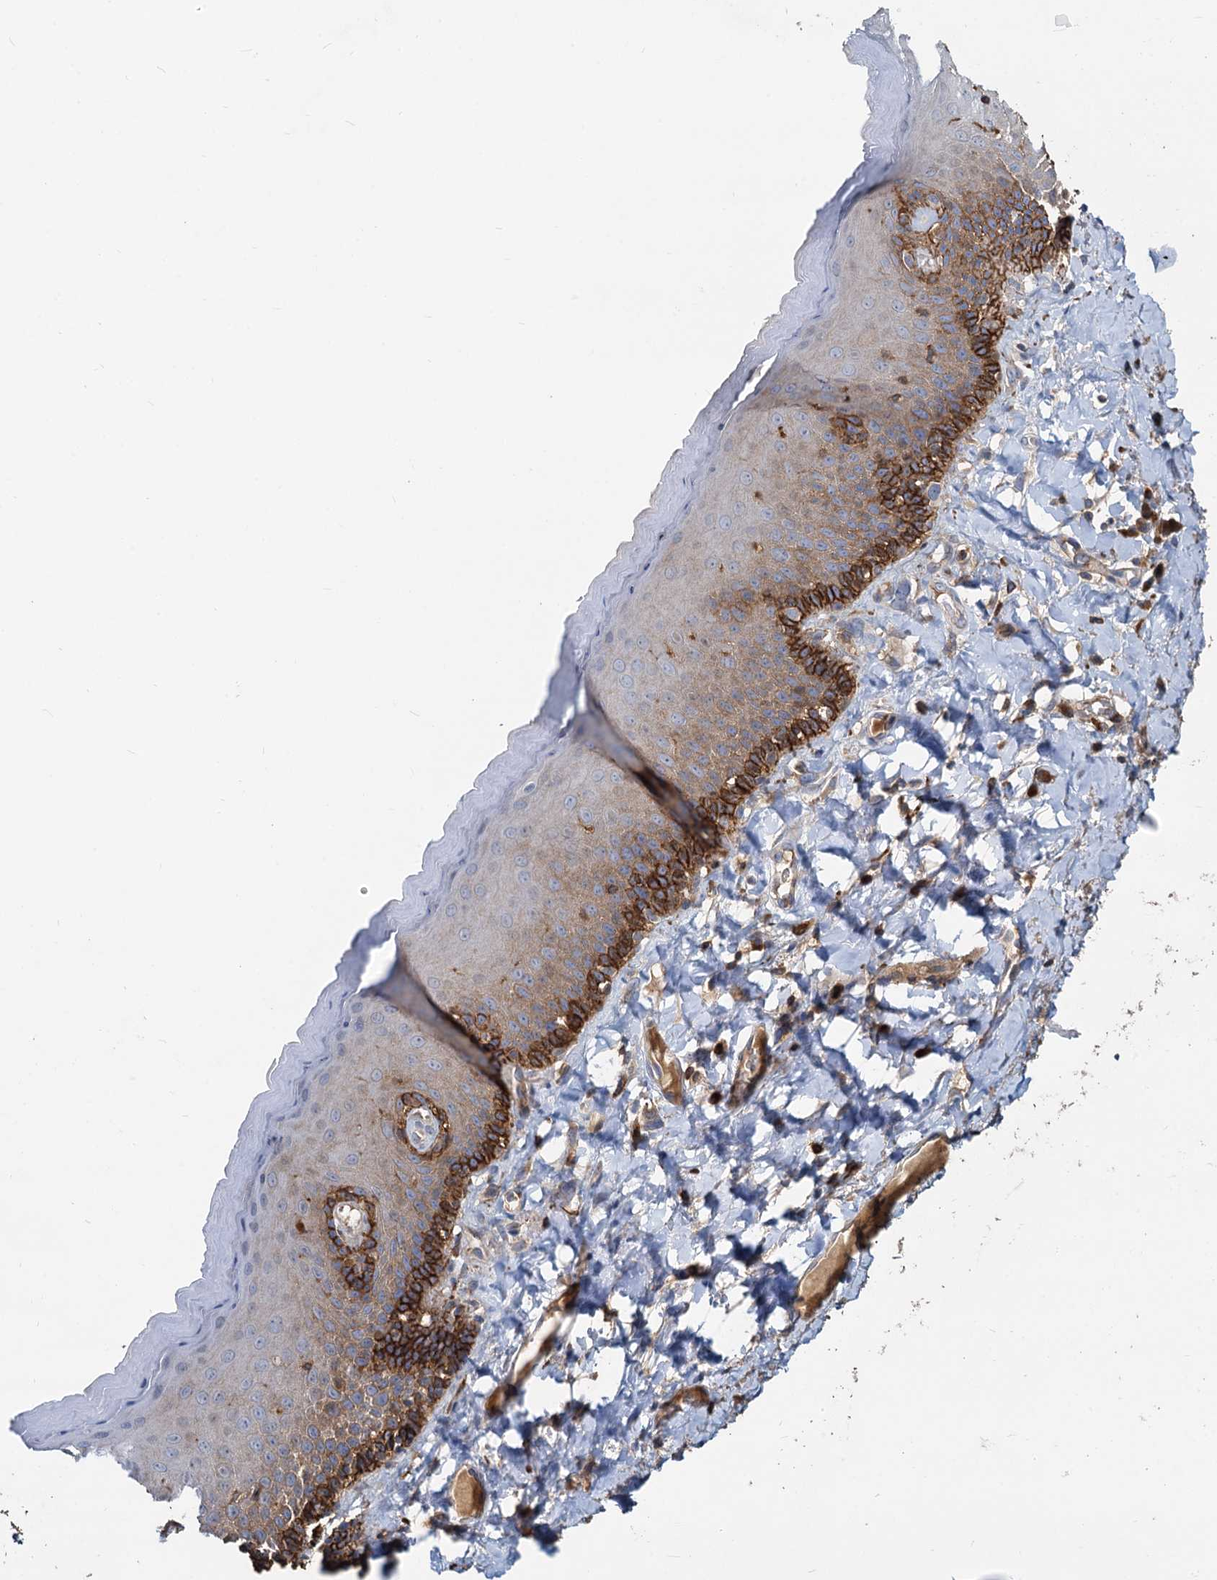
{"staining": {"intensity": "strong", "quantity": "25%-75%", "location": "cytoplasmic/membranous"}, "tissue": "skin", "cell_type": "Epidermal cells", "image_type": "normal", "snomed": [{"axis": "morphology", "description": "Normal tissue, NOS"}, {"axis": "topography", "description": "Anal"}], "caption": "Brown immunohistochemical staining in unremarkable skin displays strong cytoplasmic/membranous expression in about 25%-75% of epidermal cells.", "gene": "LNX2", "patient": {"sex": "male", "age": 69}}